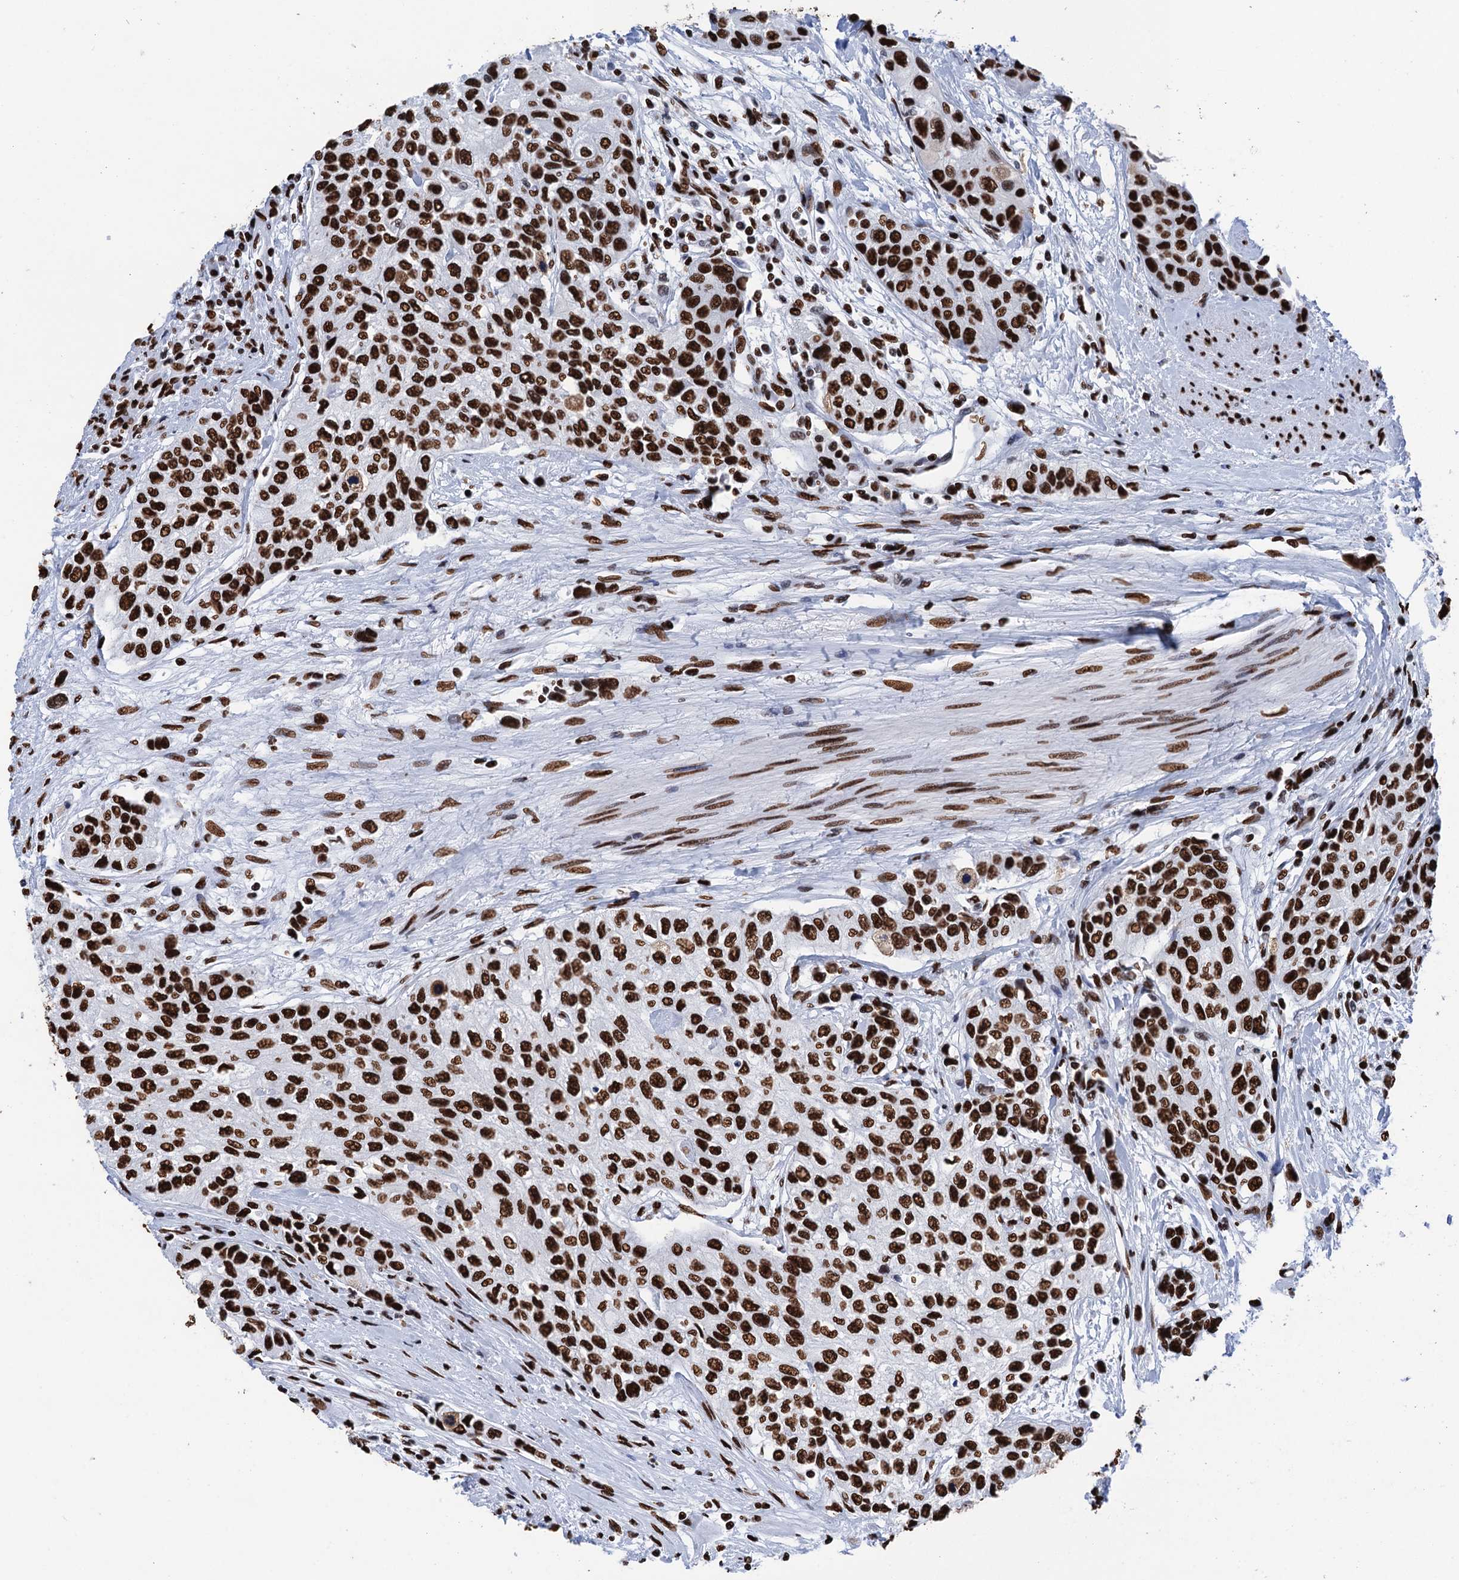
{"staining": {"intensity": "strong", "quantity": ">75%", "location": "nuclear"}, "tissue": "urothelial cancer", "cell_type": "Tumor cells", "image_type": "cancer", "snomed": [{"axis": "morphology", "description": "Normal tissue, NOS"}, {"axis": "morphology", "description": "Urothelial carcinoma, High grade"}, {"axis": "topography", "description": "Vascular tissue"}, {"axis": "topography", "description": "Urinary bladder"}], "caption": "Tumor cells reveal high levels of strong nuclear positivity in approximately >75% of cells in human urothelial cancer. (Stains: DAB (3,3'-diaminobenzidine) in brown, nuclei in blue, Microscopy: brightfield microscopy at high magnification).", "gene": "UBA2", "patient": {"sex": "female", "age": 56}}